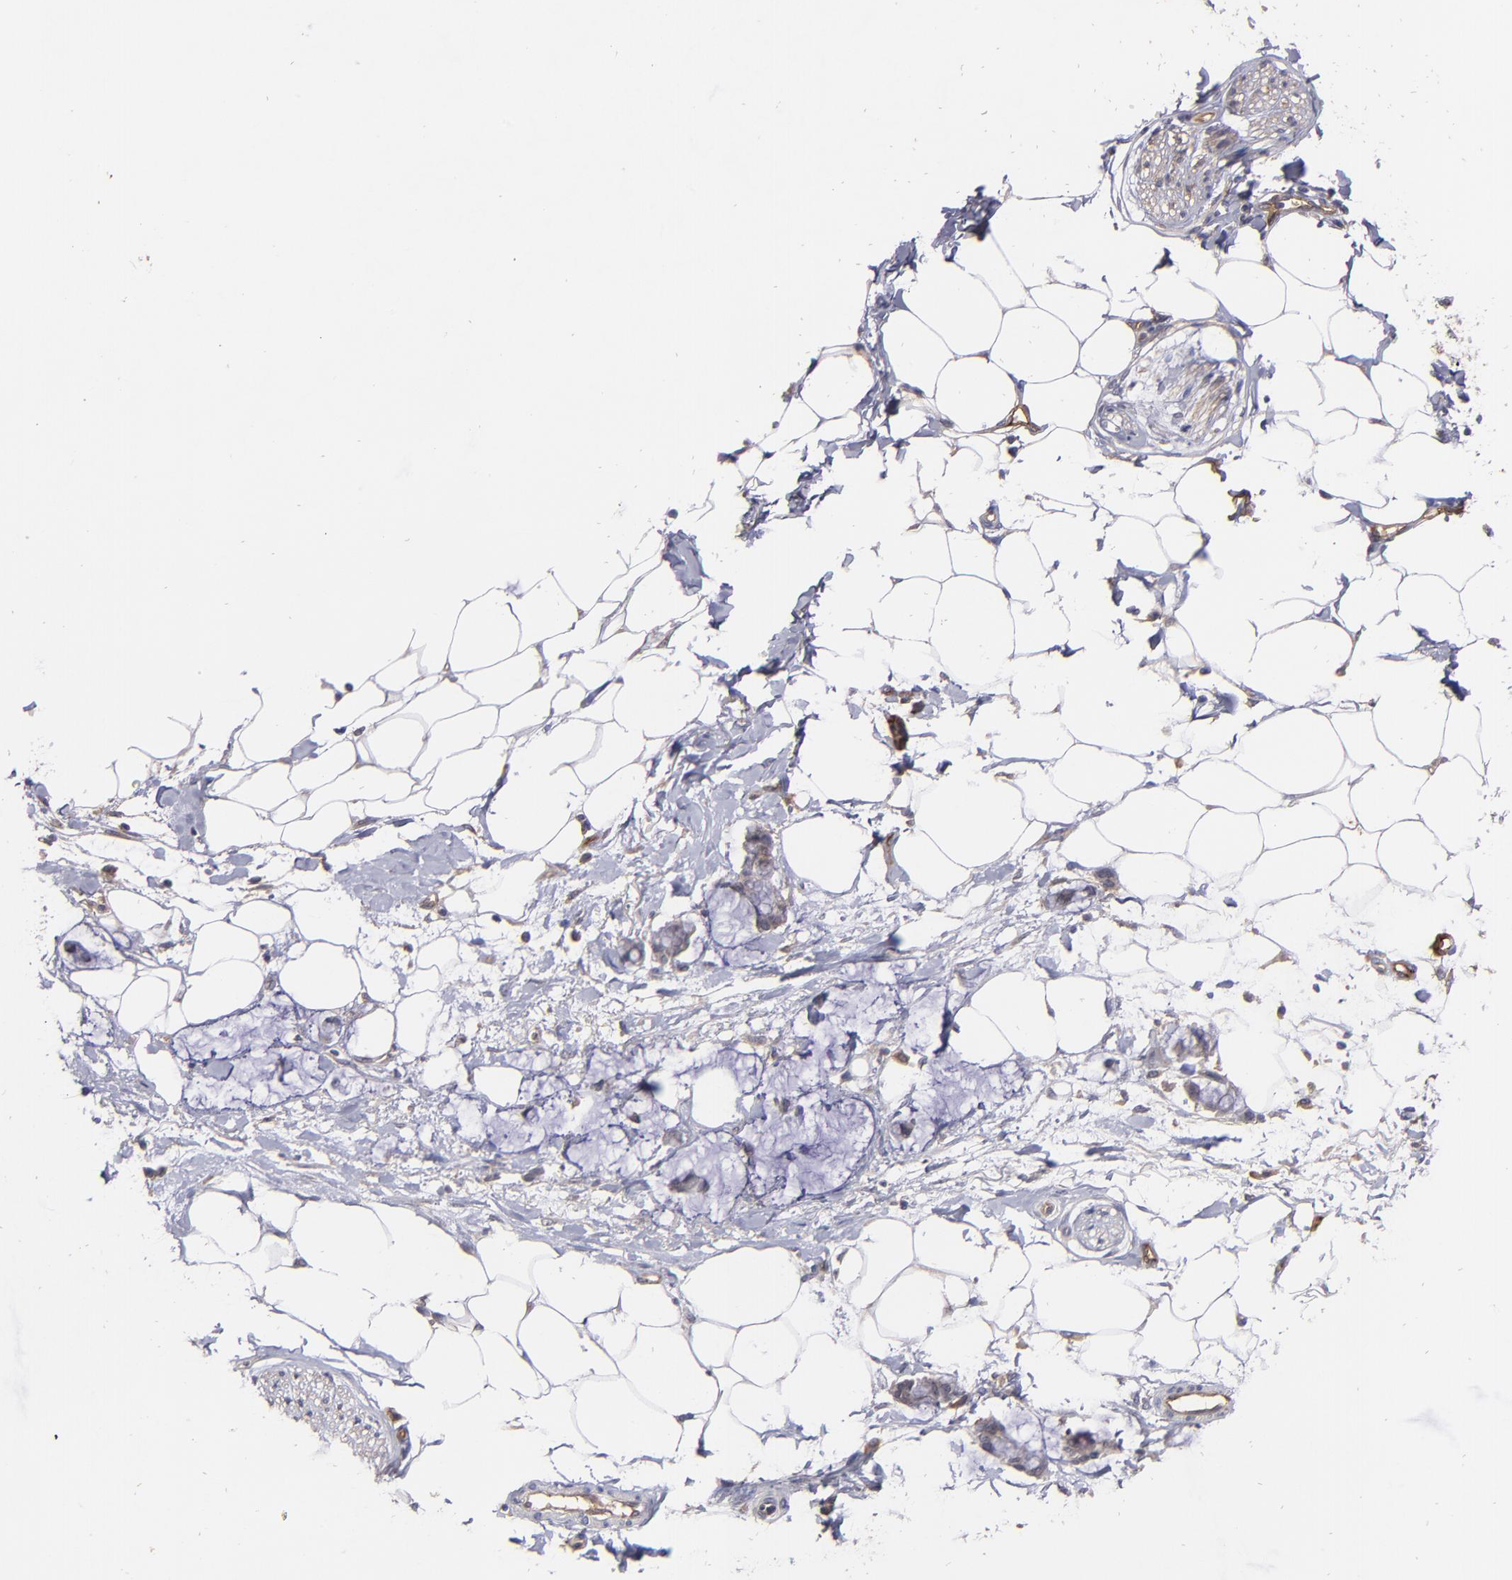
{"staining": {"intensity": "negative", "quantity": "none", "location": "none"}, "tissue": "adipose tissue", "cell_type": "Adipocytes", "image_type": "normal", "snomed": [{"axis": "morphology", "description": "Normal tissue, NOS"}, {"axis": "morphology", "description": "Adenocarcinoma, NOS"}, {"axis": "topography", "description": "Colon"}, {"axis": "topography", "description": "Peripheral nerve tissue"}], "caption": "IHC image of benign human adipose tissue stained for a protein (brown), which displays no staining in adipocytes. Nuclei are stained in blue.", "gene": "ICAM1", "patient": {"sex": "male", "age": 14}}